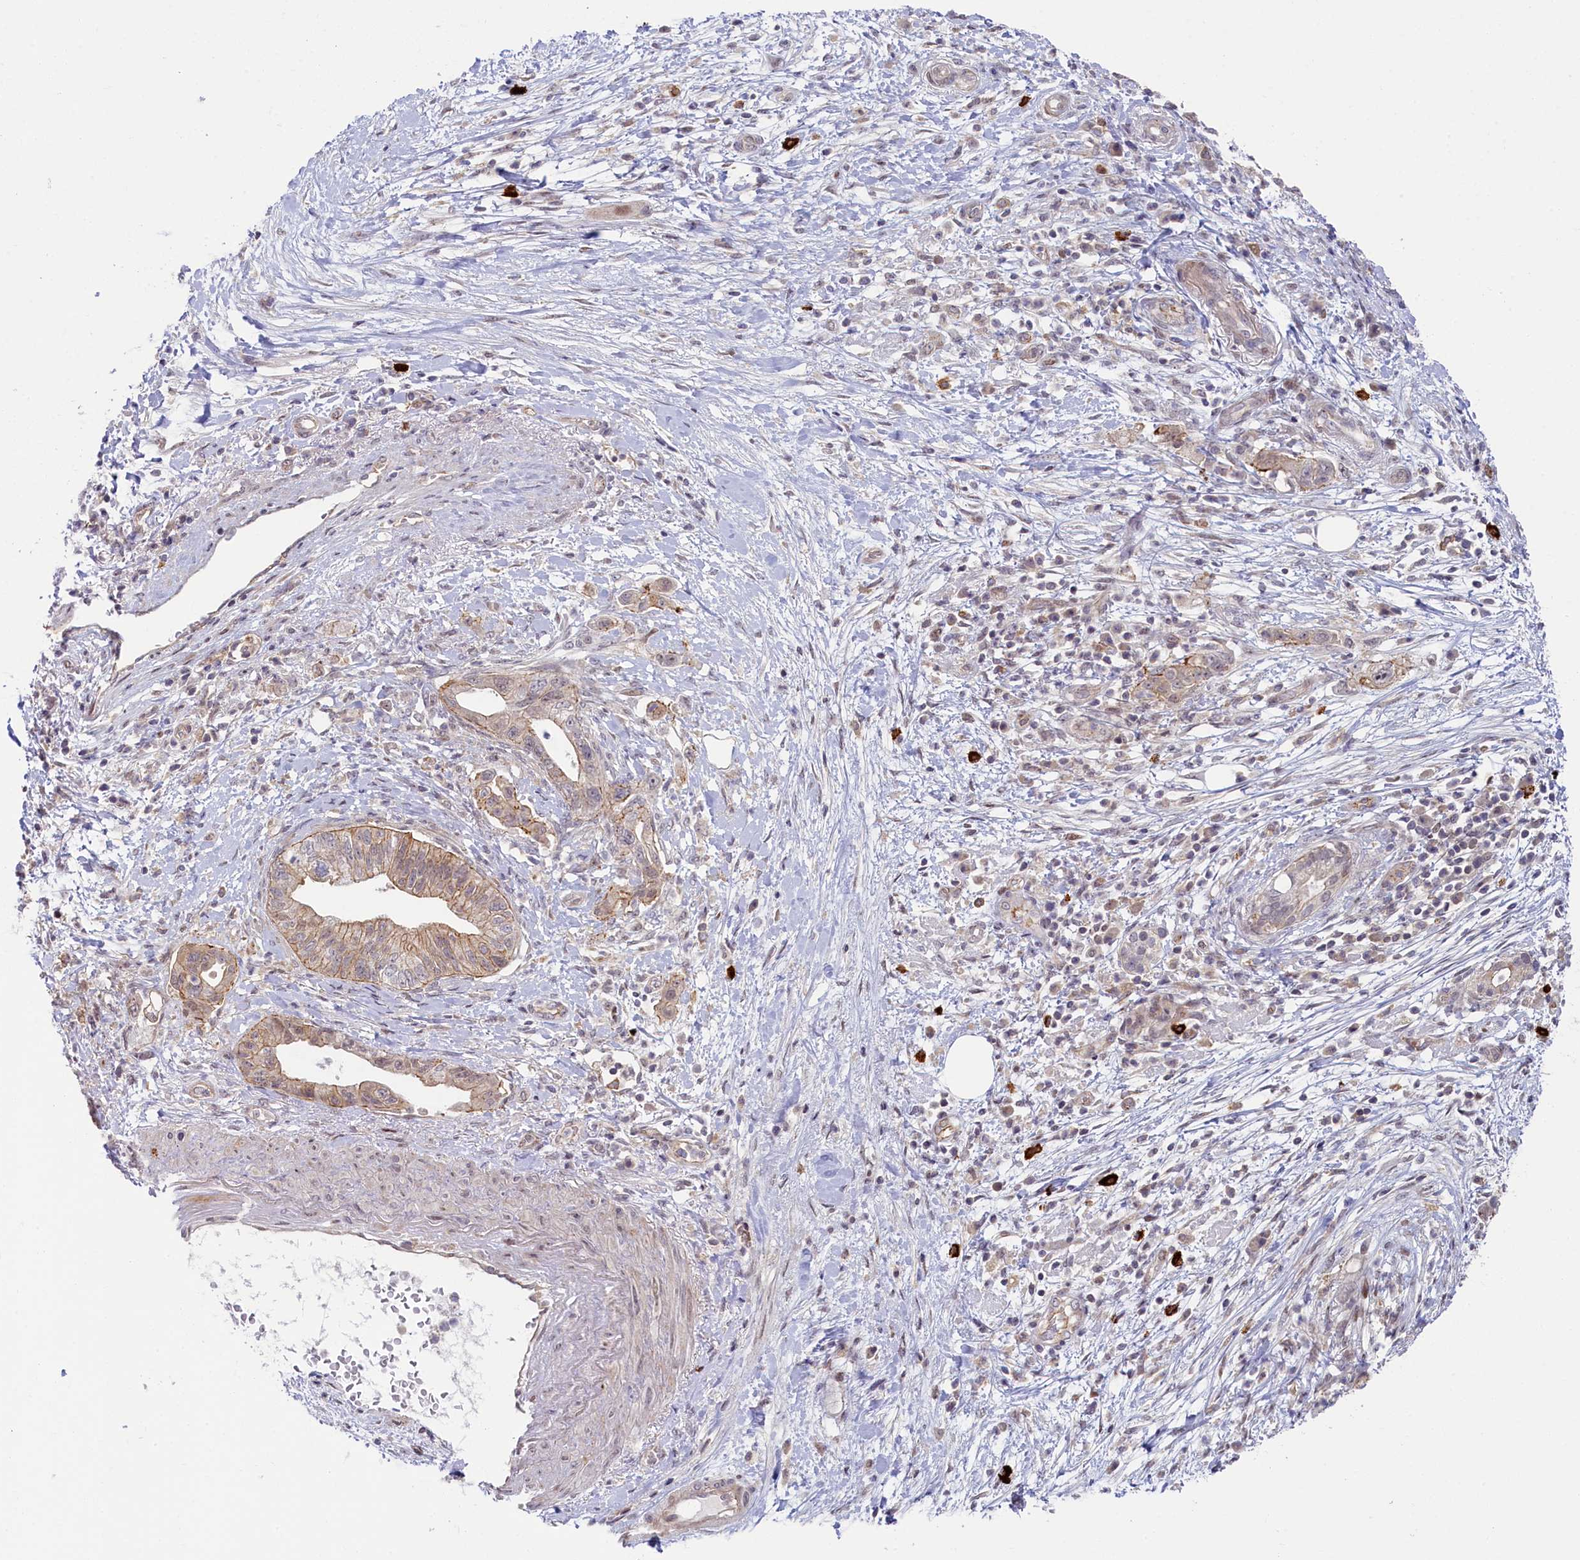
{"staining": {"intensity": "weak", "quantity": ">75%", "location": "cytoplasmic/membranous"}, "tissue": "pancreatic cancer", "cell_type": "Tumor cells", "image_type": "cancer", "snomed": [{"axis": "morphology", "description": "Adenocarcinoma, NOS"}, {"axis": "topography", "description": "Pancreas"}], "caption": "Tumor cells reveal weak cytoplasmic/membranous staining in about >75% of cells in adenocarcinoma (pancreatic).", "gene": "CCL23", "patient": {"sex": "female", "age": 73}}